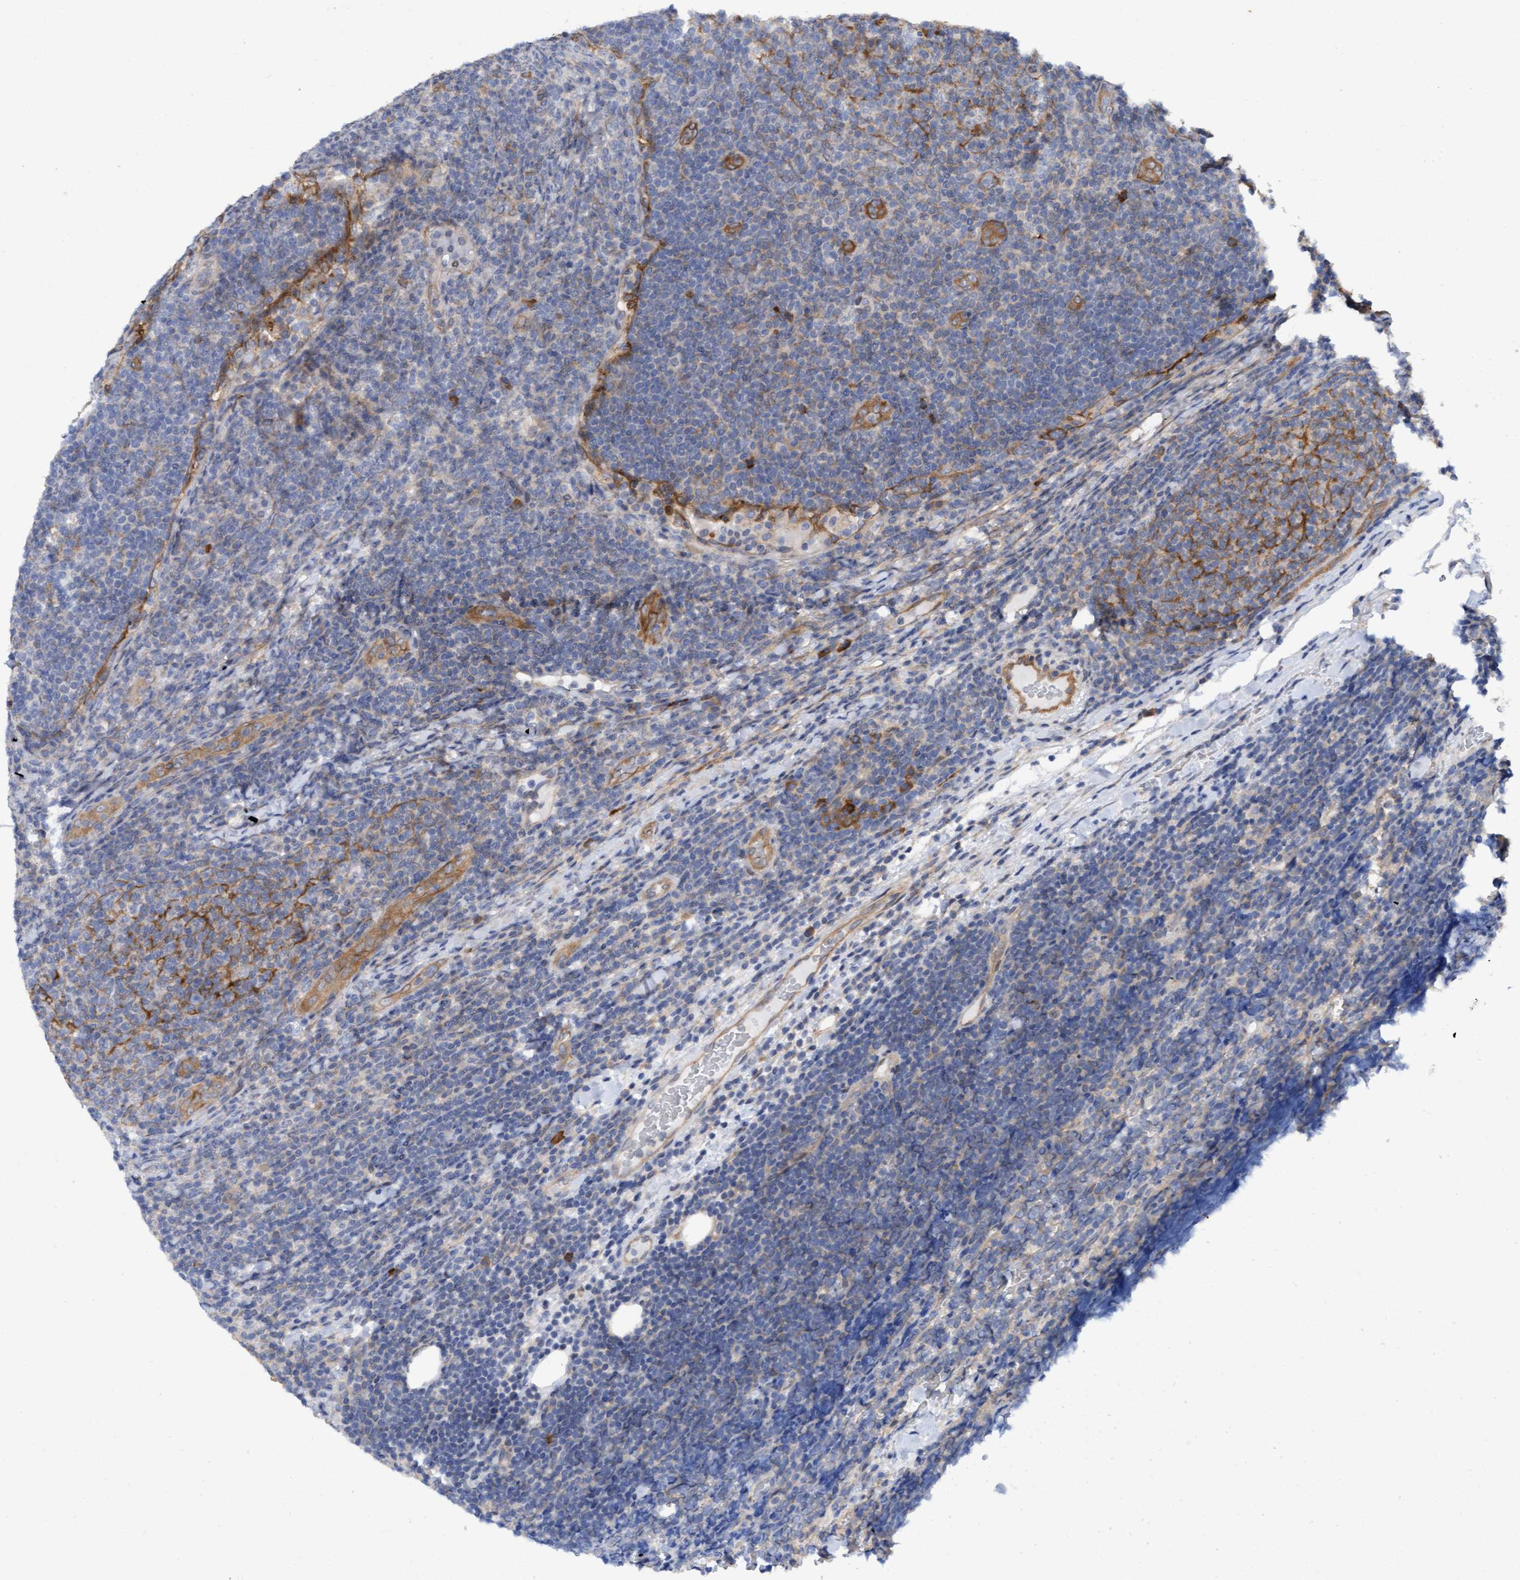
{"staining": {"intensity": "weak", "quantity": "<25%", "location": "cytoplasmic/membranous"}, "tissue": "lymphoma", "cell_type": "Tumor cells", "image_type": "cancer", "snomed": [{"axis": "morphology", "description": "Malignant lymphoma, non-Hodgkin's type, Low grade"}, {"axis": "topography", "description": "Lymph node"}], "caption": "The image exhibits no staining of tumor cells in lymphoma.", "gene": "PLCD1", "patient": {"sex": "male", "age": 66}}